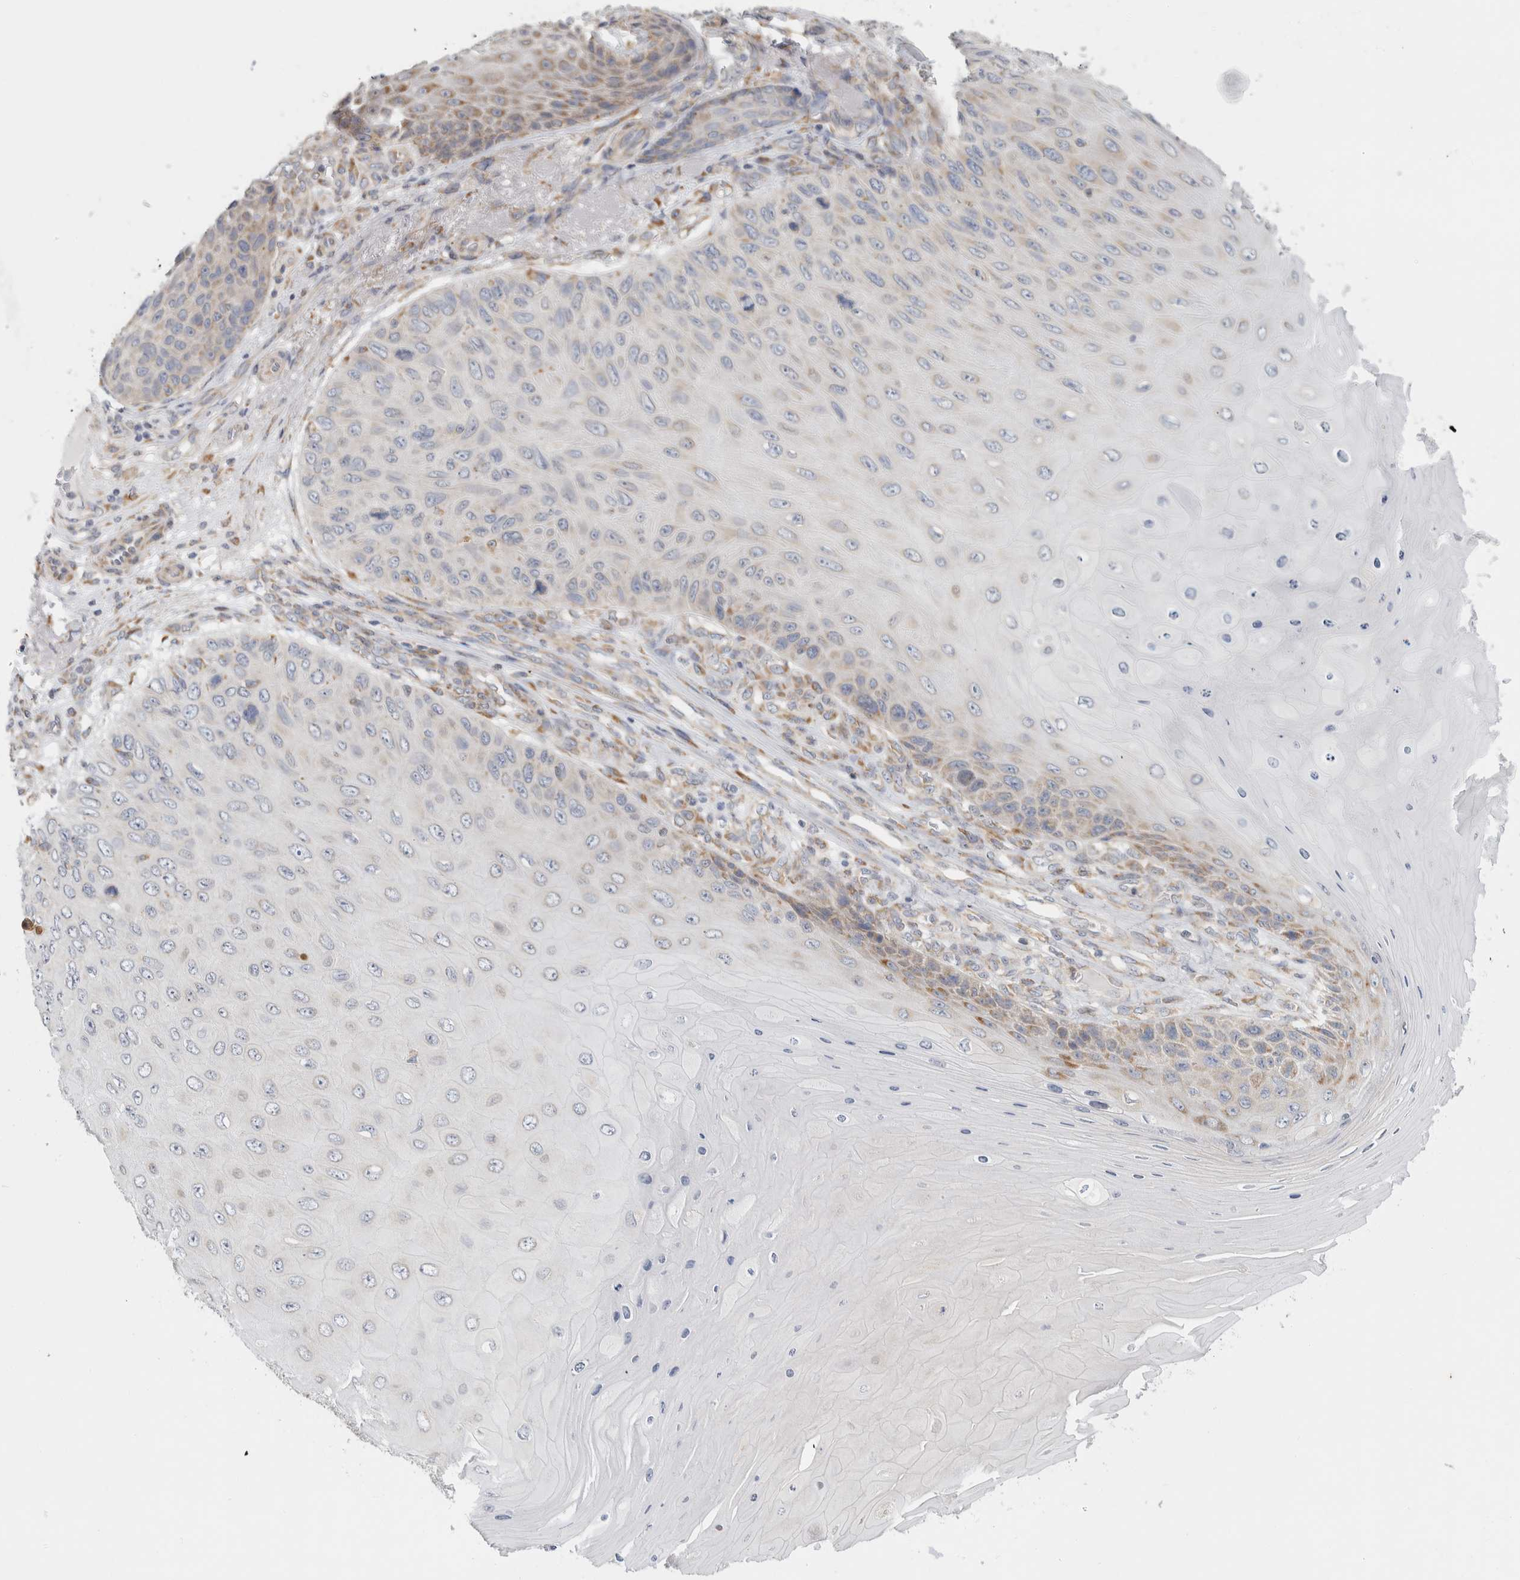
{"staining": {"intensity": "weak", "quantity": "<25%", "location": "cytoplasmic/membranous"}, "tissue": "skin cancer", "cell_type": "Tumor cells", "image_type": "cancer", "snomed": [{"axis": "morphology", "description": "Squamous cell carcinoma, NOS"}, {"axis": "topography", "description": "Skin"}], "caption": "A high-resolution photomicrograph shows immunohistochemistry staining of skin cancer, which reveals no significant staining in tumor cells. (Immunohistochemistry, brightfield microscopy, high magnification).", "gene": "RPN2", "patient": {"sex": "female", "age": 88}}